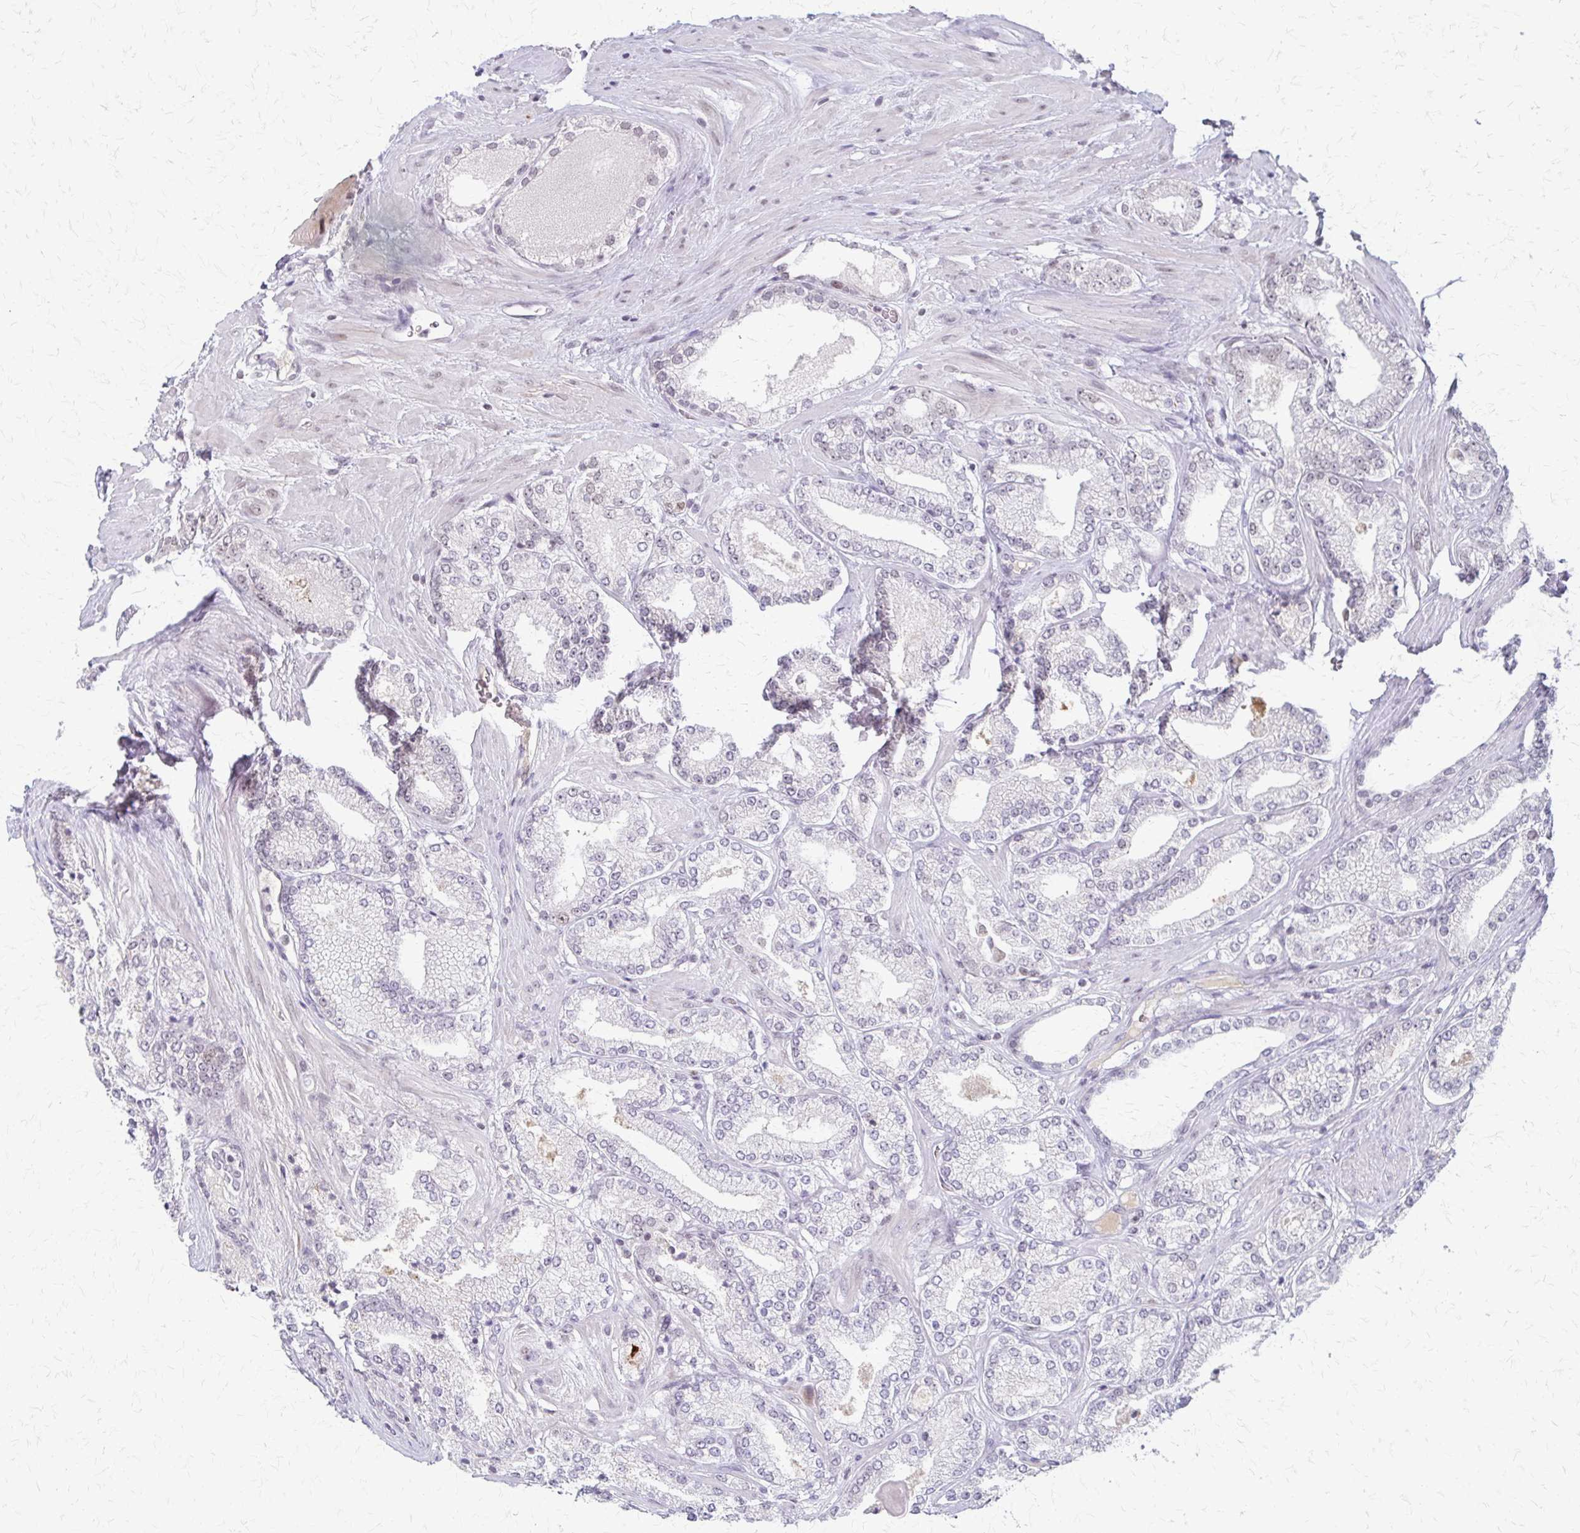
{"staining": {"intensity": "negative", "quantity": "none", "location": "none"}, "tissue": "prostate cancer", "cell_type": "Tumor cells", "image_type": "cancer", "snomed": [{"axis": "morphology", "description": "Adenocarcinoma, High grade"}, {"axis": "topography", "description": "Prostate"}], "caption": "DAB immunohistochemical staining of prostate adenocarcinoma (high-grade) displays no significant positivity in tumor cells. Nuclei are stained in blue.", "gene": "EED", "patient": {"sex": "male", "age": 63}}